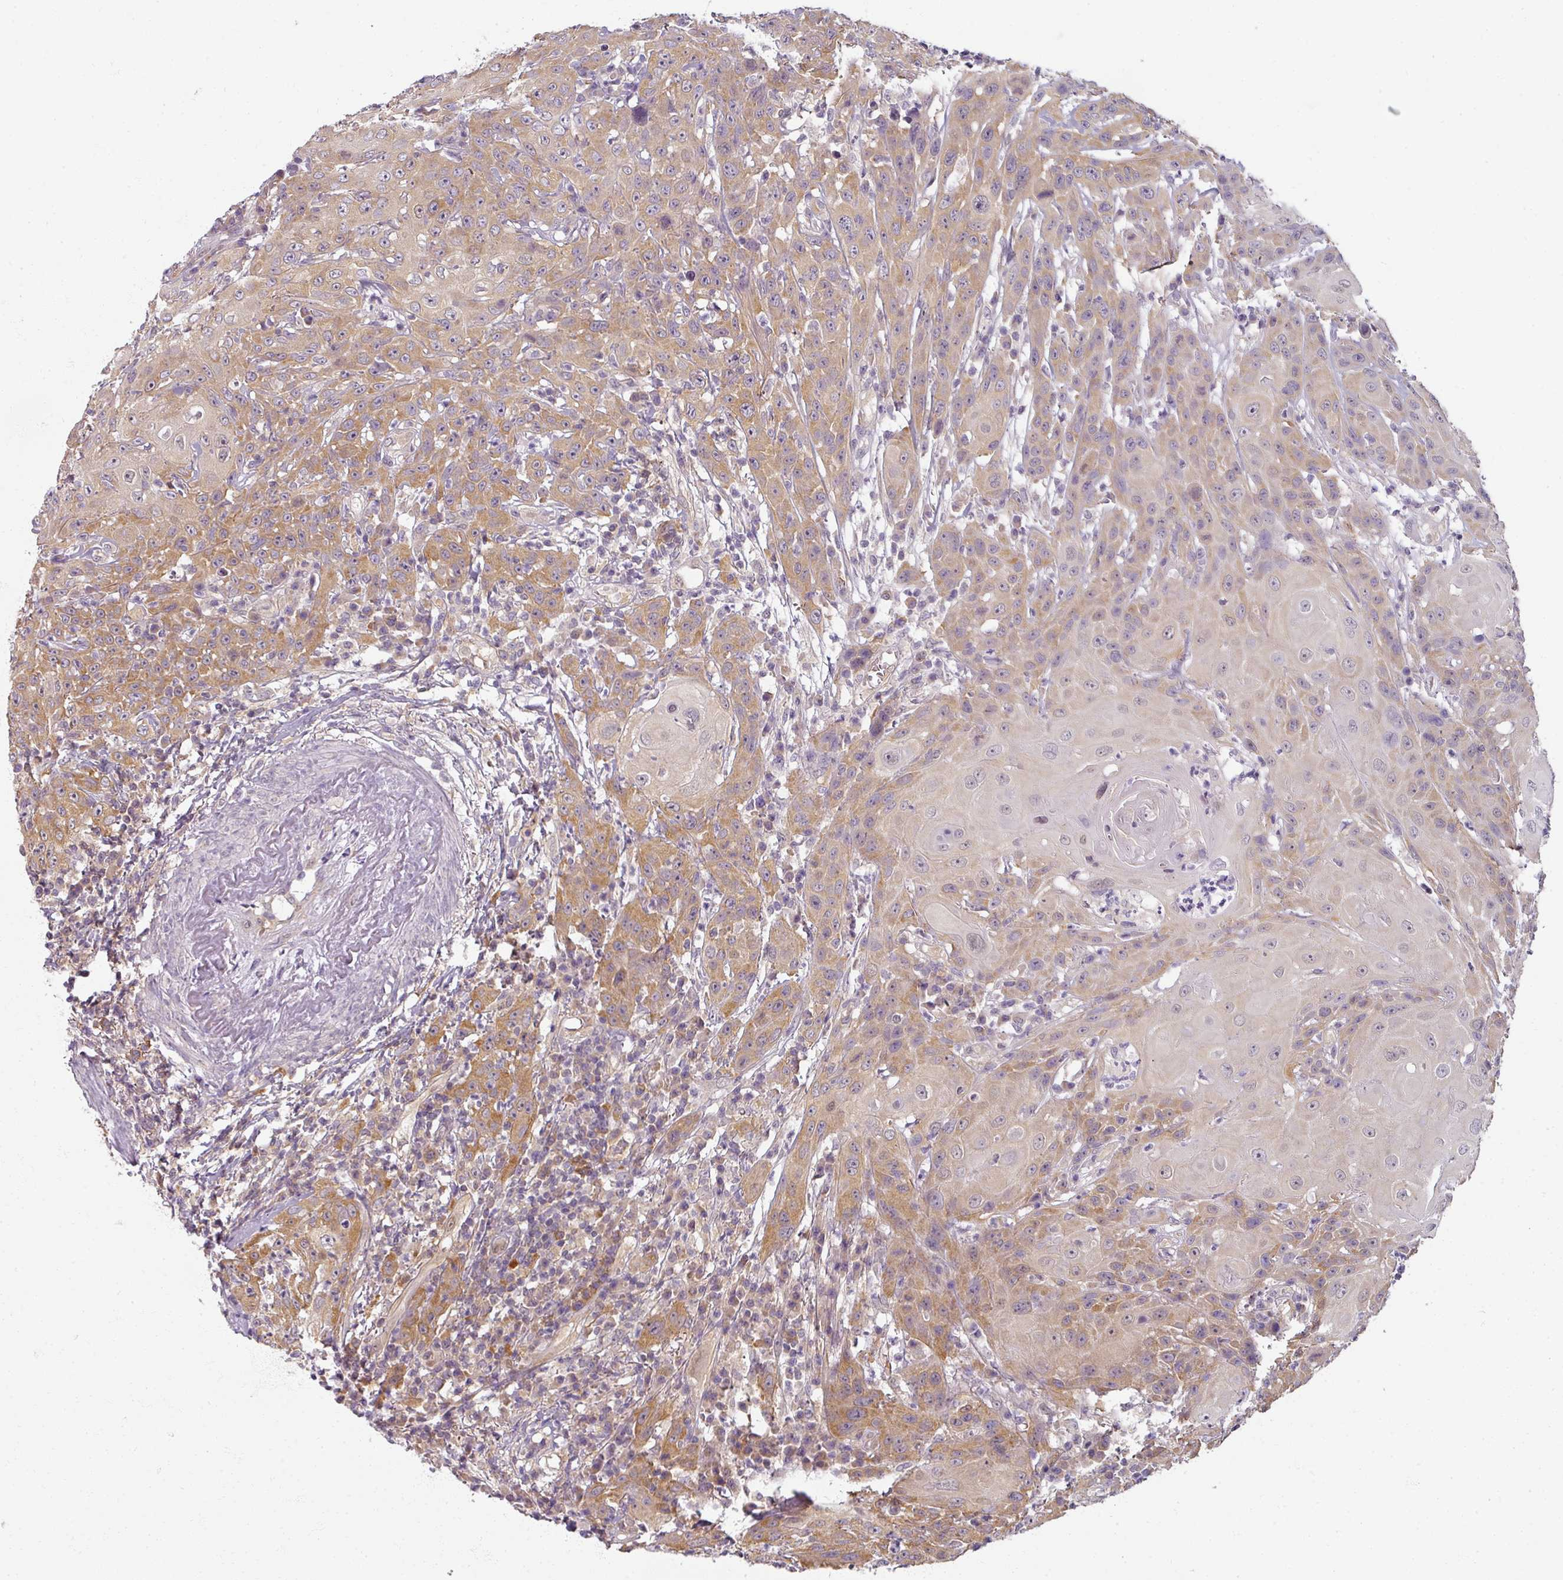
{"staining": {"intensity": "moderate", "quantity": "25%-75%", "location": "cytoplasmic/membranous"}, "tissue": "head and neck cancer", "cell_type": "Tumor cells", "image_type": "cancer", "snomed": [{"axis": "morphology", "description": "Squamous cell carcinoma, NOS"}, {"axis": "topography", "description": "Skin"}, {"axis": "topography", "description": "Head-Neck"}], "caption": "Protein expression by immunohistochemistry (IHC) displays moderate cytoplasmic/membranous expression in about 25%-75% of tumor cells in squamous cell carcinoma (head and neck).", "gene": "AGPAT4", "patient": {"sex": "male", "age": 80}}